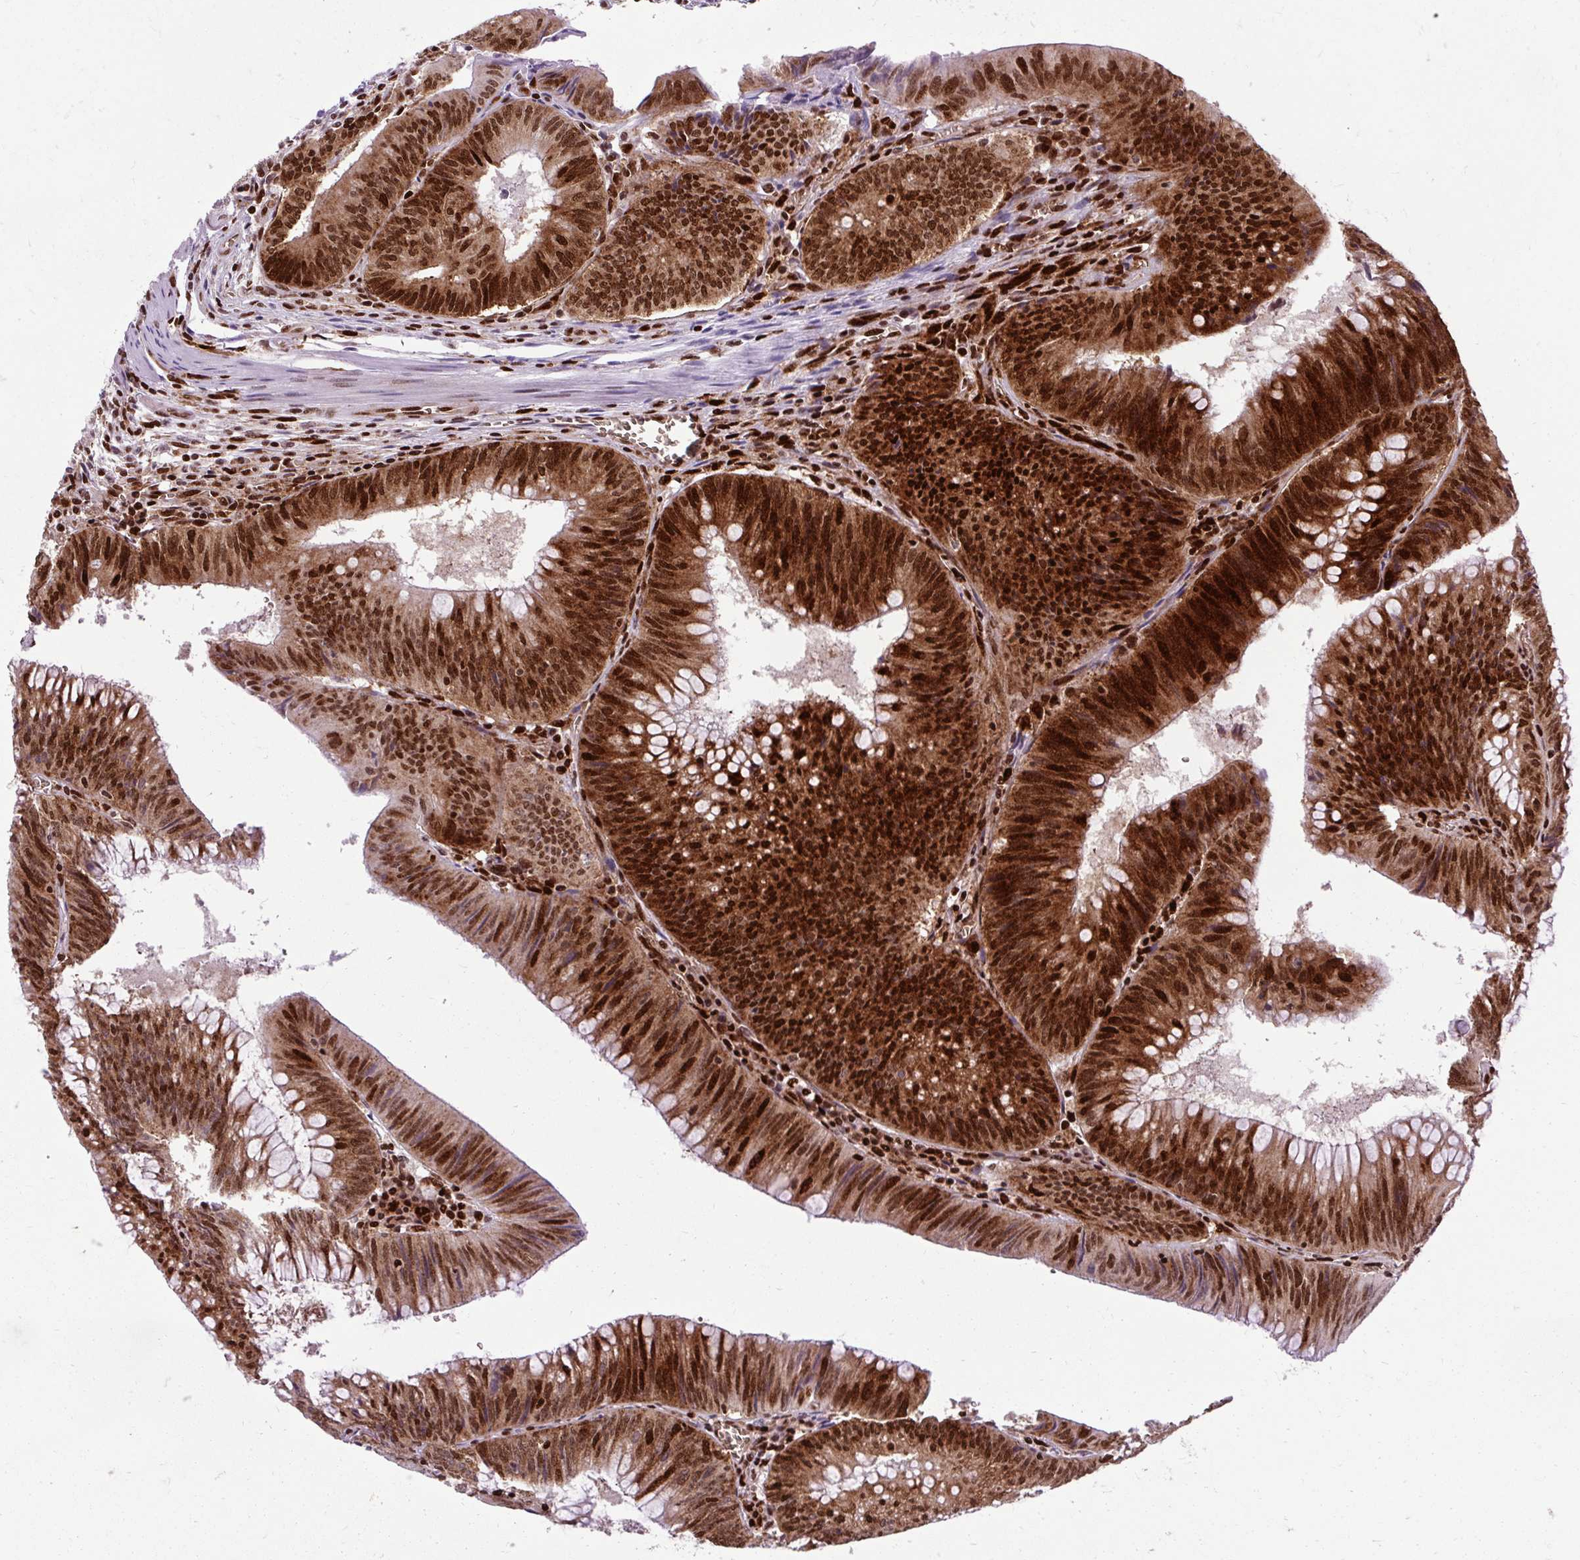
{"staining": {"intensity": "strong", "quantity": ">75%", "location": "nuclear"}, "tissue": "colorectal cancer", "cell_type": "Tumor cells", "image_type": "cancer", "snomed": [{"axis": "morphology", "description": "Adenocarcinoma, NOS"}, {"axis": "topography", "description": "Rectum"}], "caption": "Colorectal adenocarcinoma stained for a protein shows strong nuclear positivity in tumor cells. The protein of interest is stained brown, and the nuclei are stained in blue (DAB (3,3'-diaminobenzidine) IHC with brightfield microscopy, high magnification).", "gene": "FUS", "patient": {"sex": "female", "age": 72}}